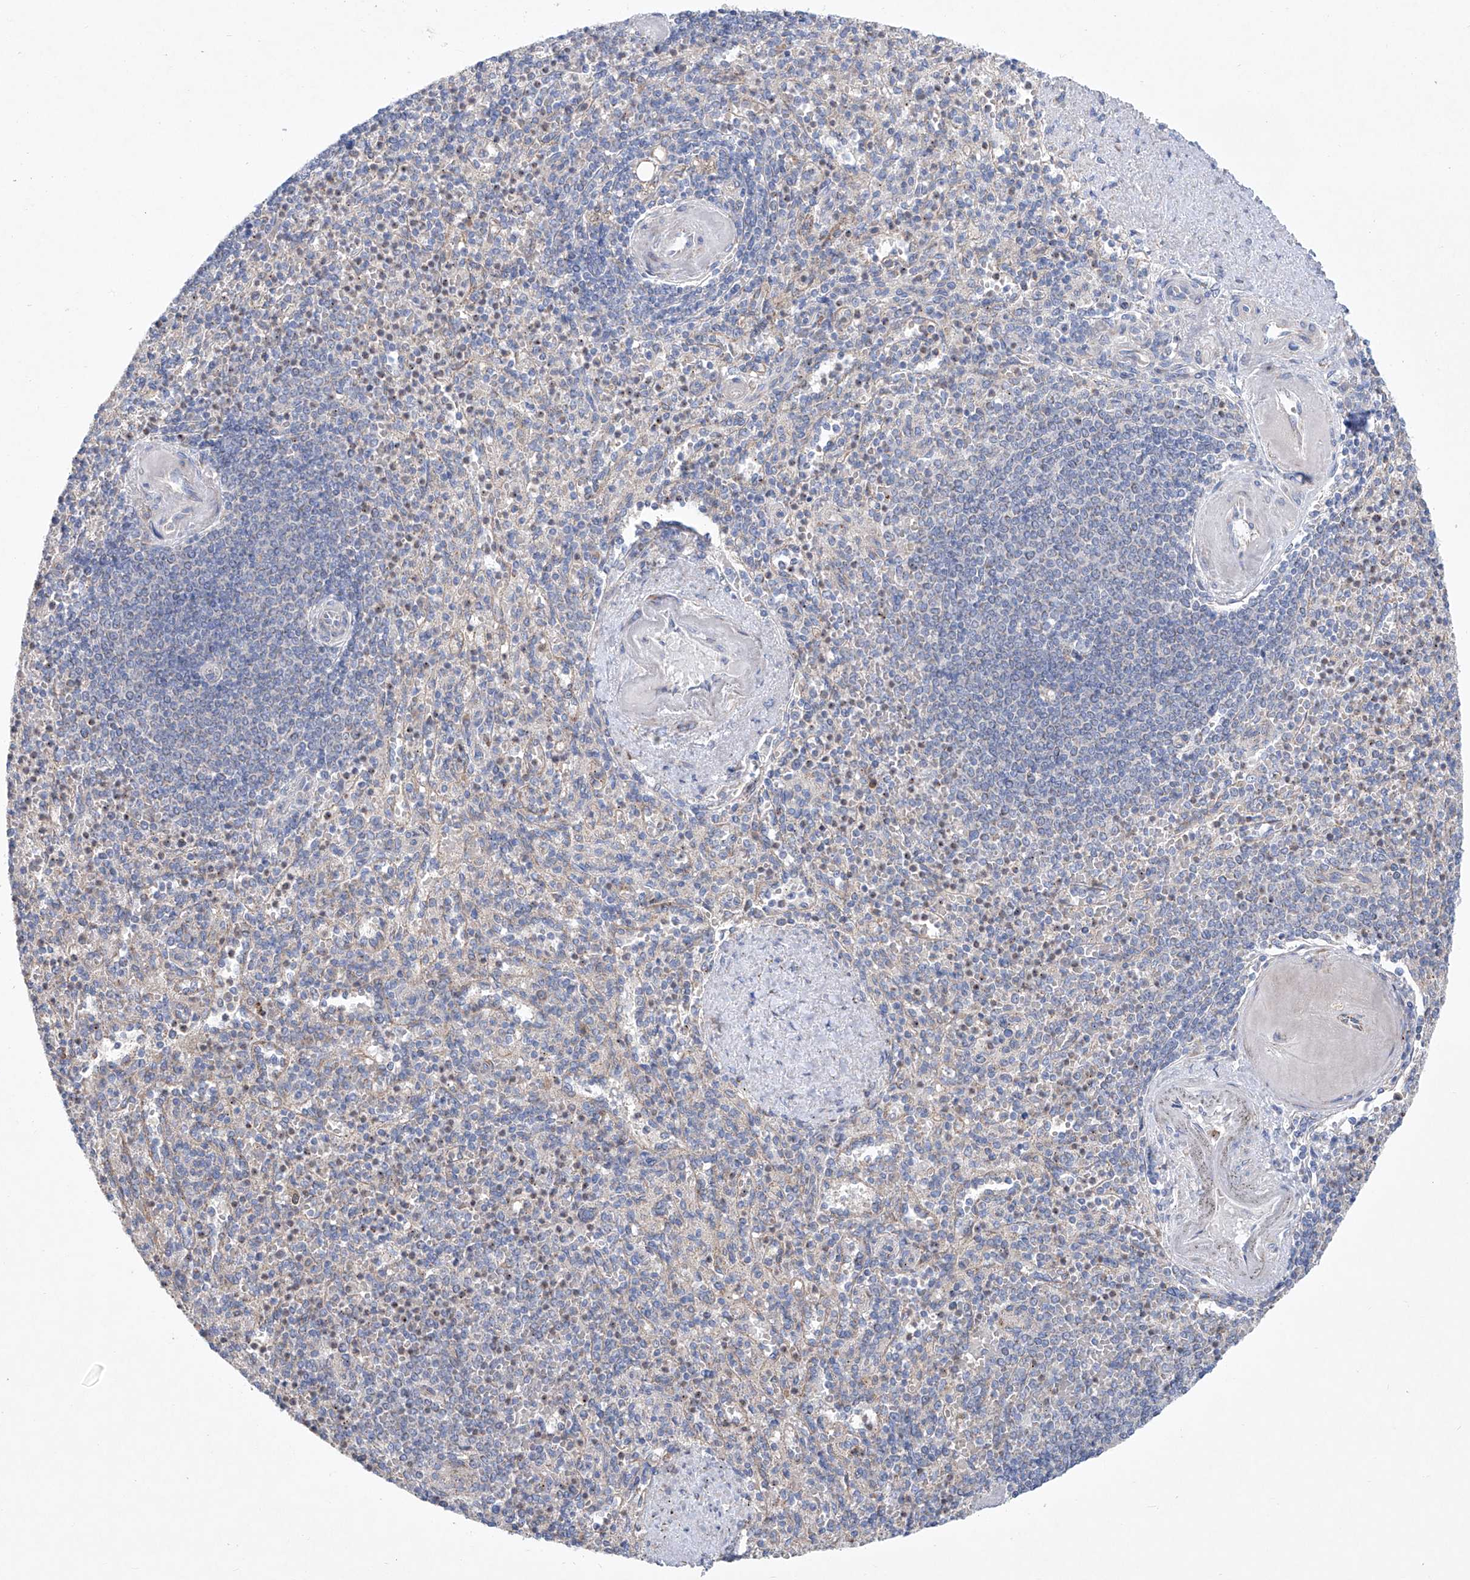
{"staining": {"intensity": "moderate", "quantity": "<25%", "location": "cytoplasmic/membranous"}, "tissue": "spleen", "cell_type": "Cells in red pulp", "image_type": "normal", "snomed": [{"axis": "morphology", "description": "Normal tissue, NOS"}, {"axis": "topography", "description": "Spleen"}], "caption": "This micrograph reveals immunohistochemistry staining of benign human spleen, with low moderate cytoplasmic/membranous staining in approximately <25% of cells in red pulp.", "gene": "KLC4", "patient": {"sex": "female", "age": 74}}